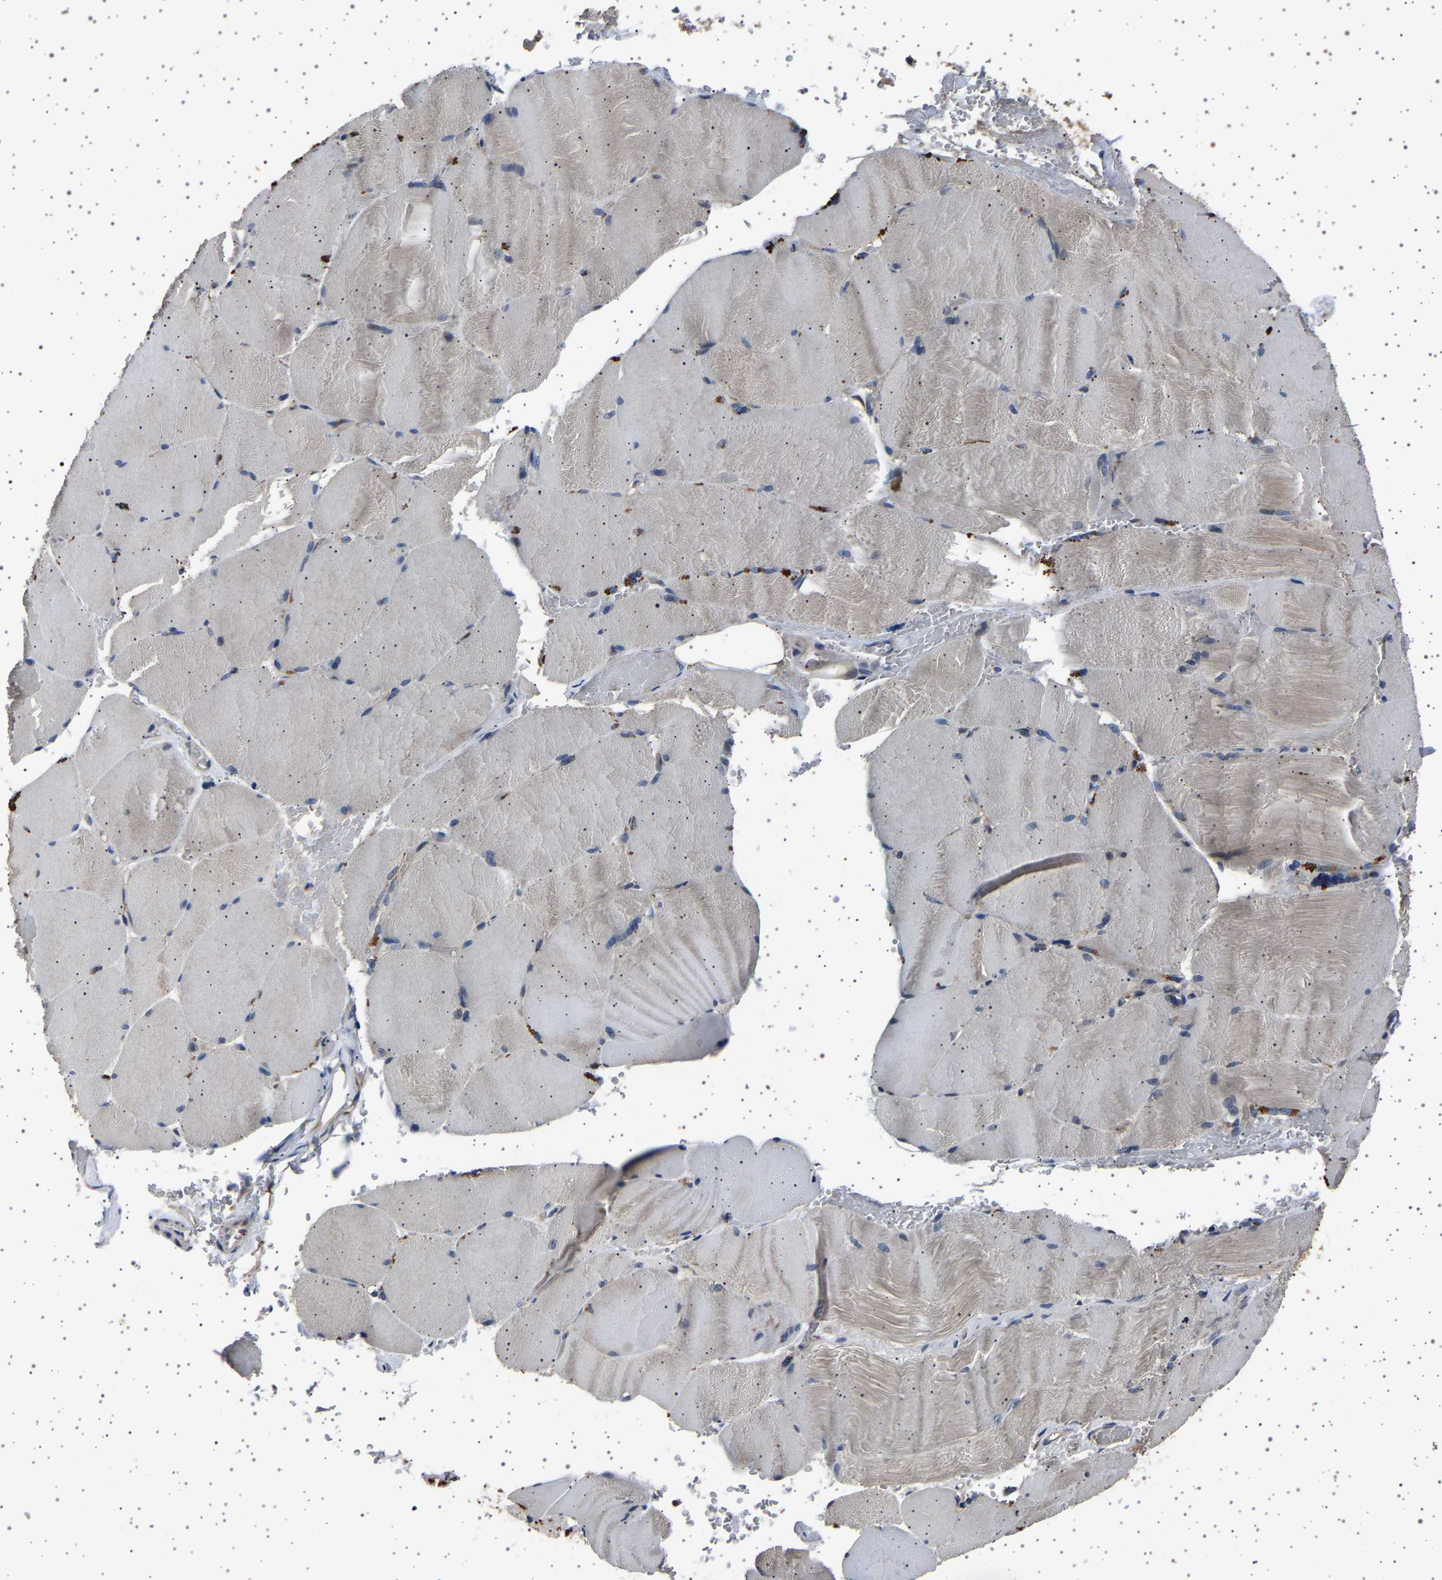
{"staining": {"intensity": "weak", "quantity": "<25%", "location": "cytoplasmic/membranous"}, "tissue": "skeletal muscle", "cell_type": "Myocytes", "image_type": "normal", "snomed": [{"axis": "morphology", "description": "Normal tissue, NOS"}, {"axis": "topography", "description": "Skin"}, {"axis": "topography", "description": "Skeletal muscle"}], "caption": "Photomicrograph shows no significant protein expression in myocytes of benign skeletal muscle.", "gene": "NCKAP1", "patient": {"sex": "male", "age": 83}}